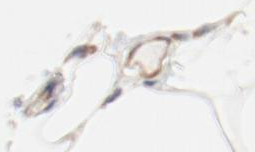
{"staining": {"intensity": "negative", "quantity": "none", "location": "none"}, "tissue": "adipose tissue", "cell_type": "Adipocytes", "image_type": "normal", "snomed": [{"axis": "morphology", "description": "Normal tissue, NOS"}, {"axis": "morphology", "description": "Duct carcinoma"}, {"axis": "topography", "description": "Breast"}, {"axis": "topography", "description": "Adipose tissue"}], "caption": "Immunohistochemistry (IHC) micrograph of unremarkable adipose tissue: adipose tissue stained with DAB (3,3'-diaminobenzidine) reveals no significant protein expression in adipocytes.", "gene": "PDPK1", "patient": {"sex": "female", "age": 37}}